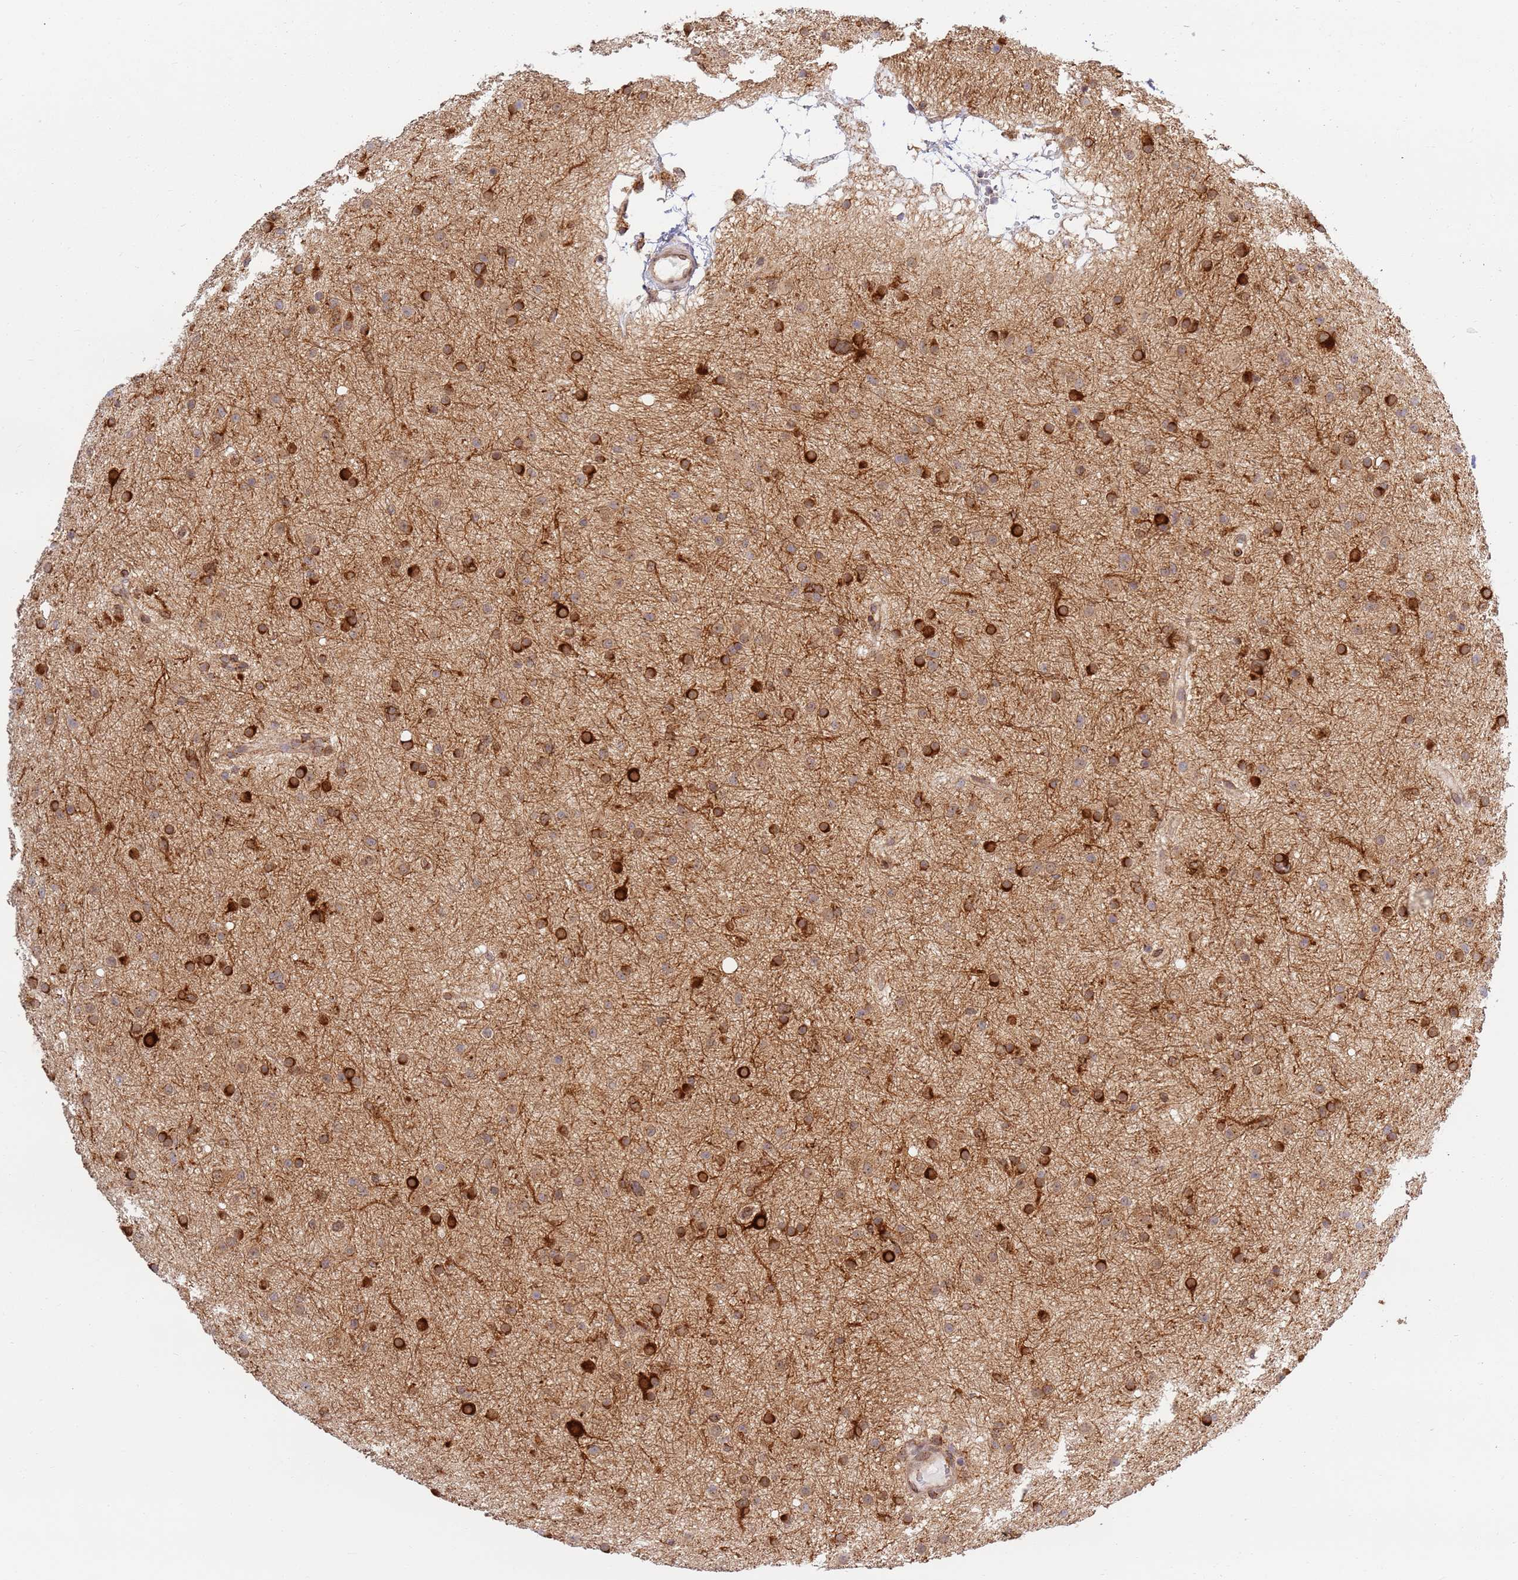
{"staining": {"intensity": "strong", "quantity": ">75%", "location": "cytoplasmic/membranous"}, "tissue": "glioma", "cell_type": "Tumor cells", "image_type": "cancer", "snomed": [{"axis": "morphology", "description": "Glioma, malignant, Low grade"}, {"axis": "topography", "description": "Cerebral cortex"}], "caption": "A histopathology image of human glioma stained for a protein shows strong cytoplasmic/membranous brown staining in tumor cells.", "gene": "CEP170", "patient": {"sex": "female", "age": 39}}